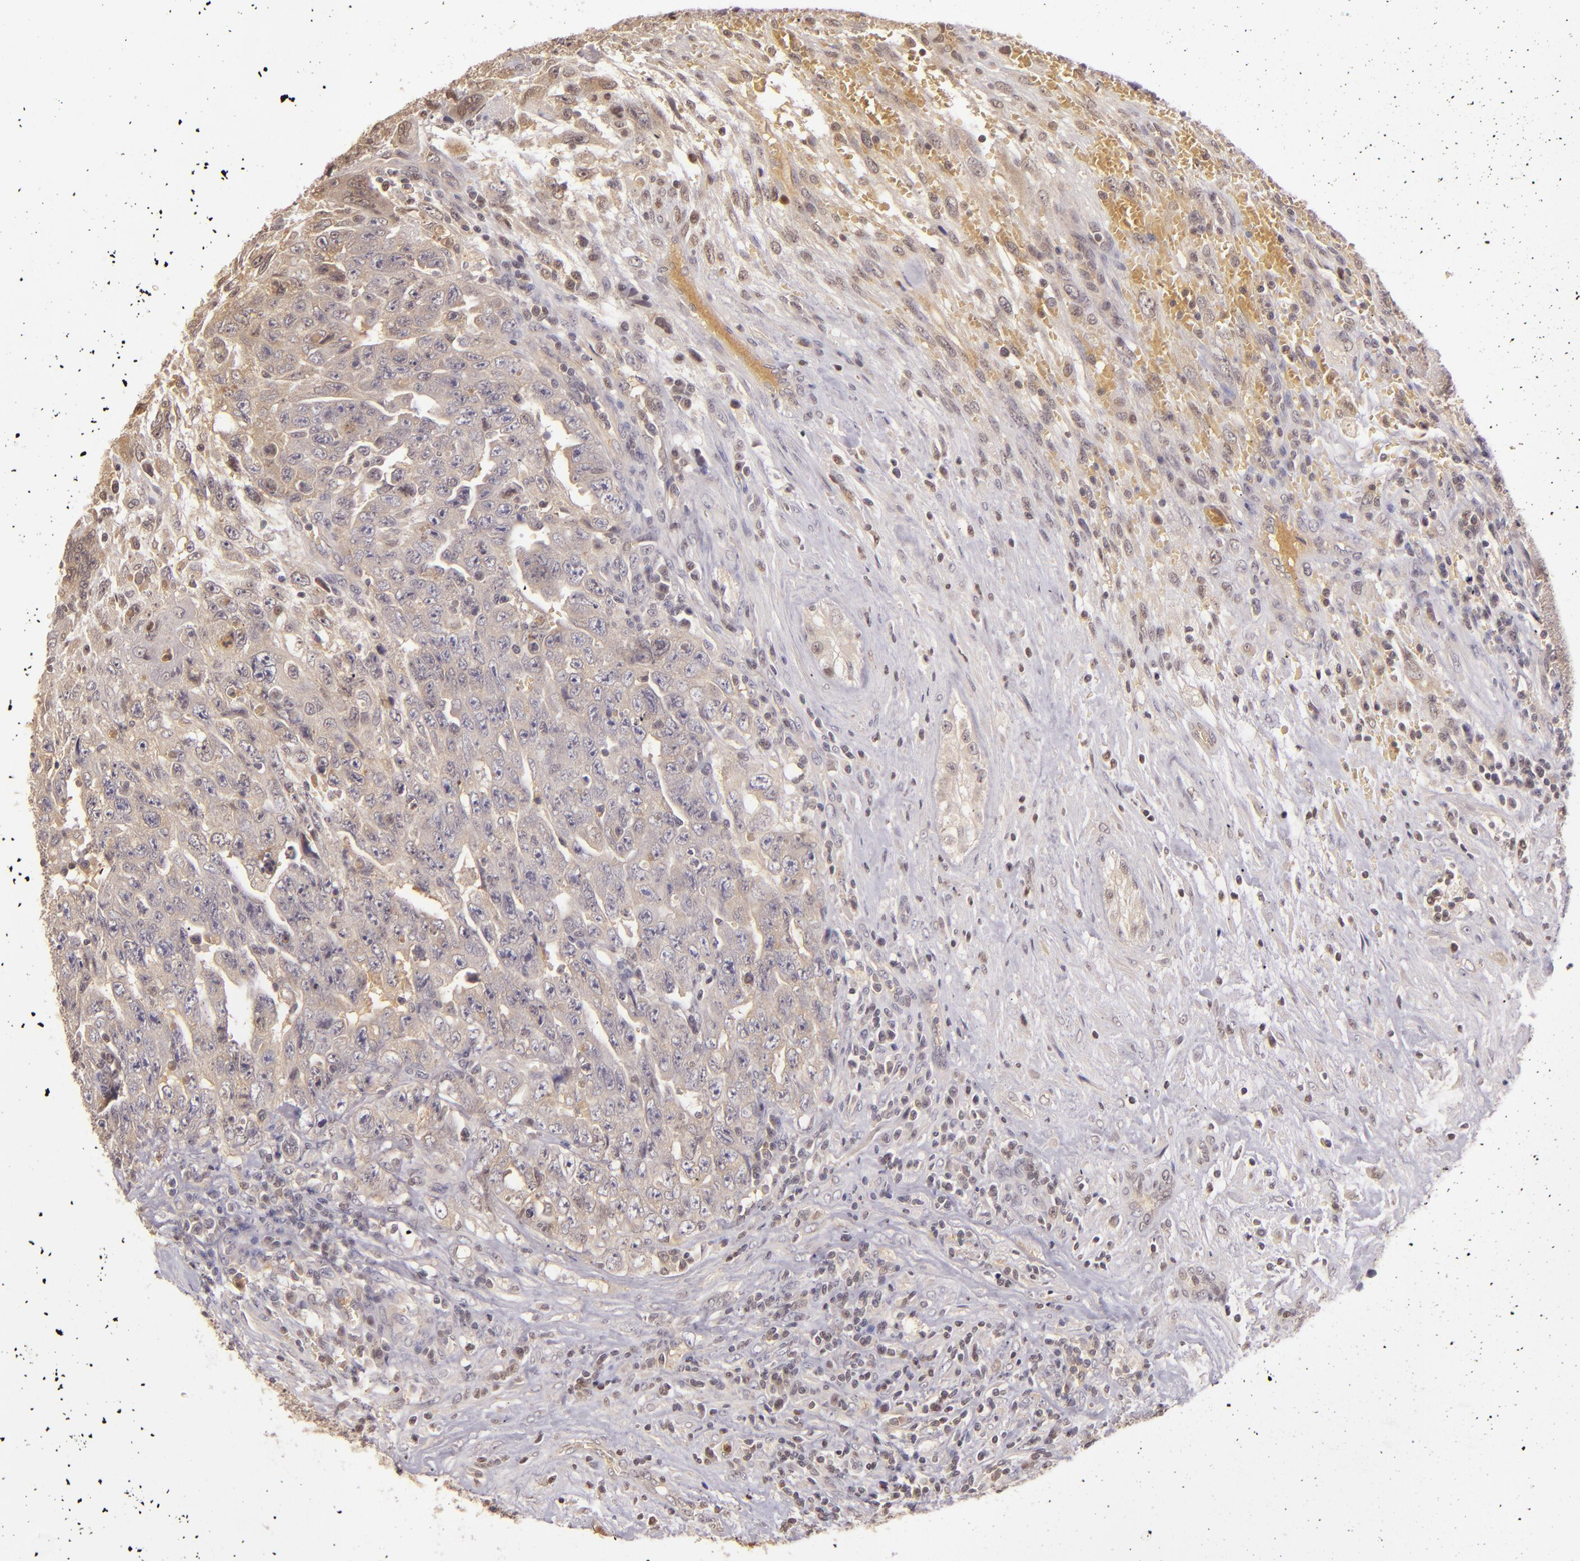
{"staining": {"intensity": "weak", "quantity": ">75%", "location": "cytoplasmic/membranous"}, "tissue": "testis cancer", "cell_type": "Tumor cells", "image_type": "cancer", "snomed": [{"axis": "morphology", "description": "Carcinoma, Embryonal, NOS"}, {"axis": "topography", "description": "Testis"}], "caption": "The immunohistochemical stain shows weak cytoplasmic/membranous staining in tumor cells of embryonal carcinoma (testis) tissue. The staining is performed using DAB brown chromogen to label protein expression. The nuclei are counter-stained blue using hematoxylin.", "gene": "LRG1", "patient": {"sex": "male", "age": 28}}